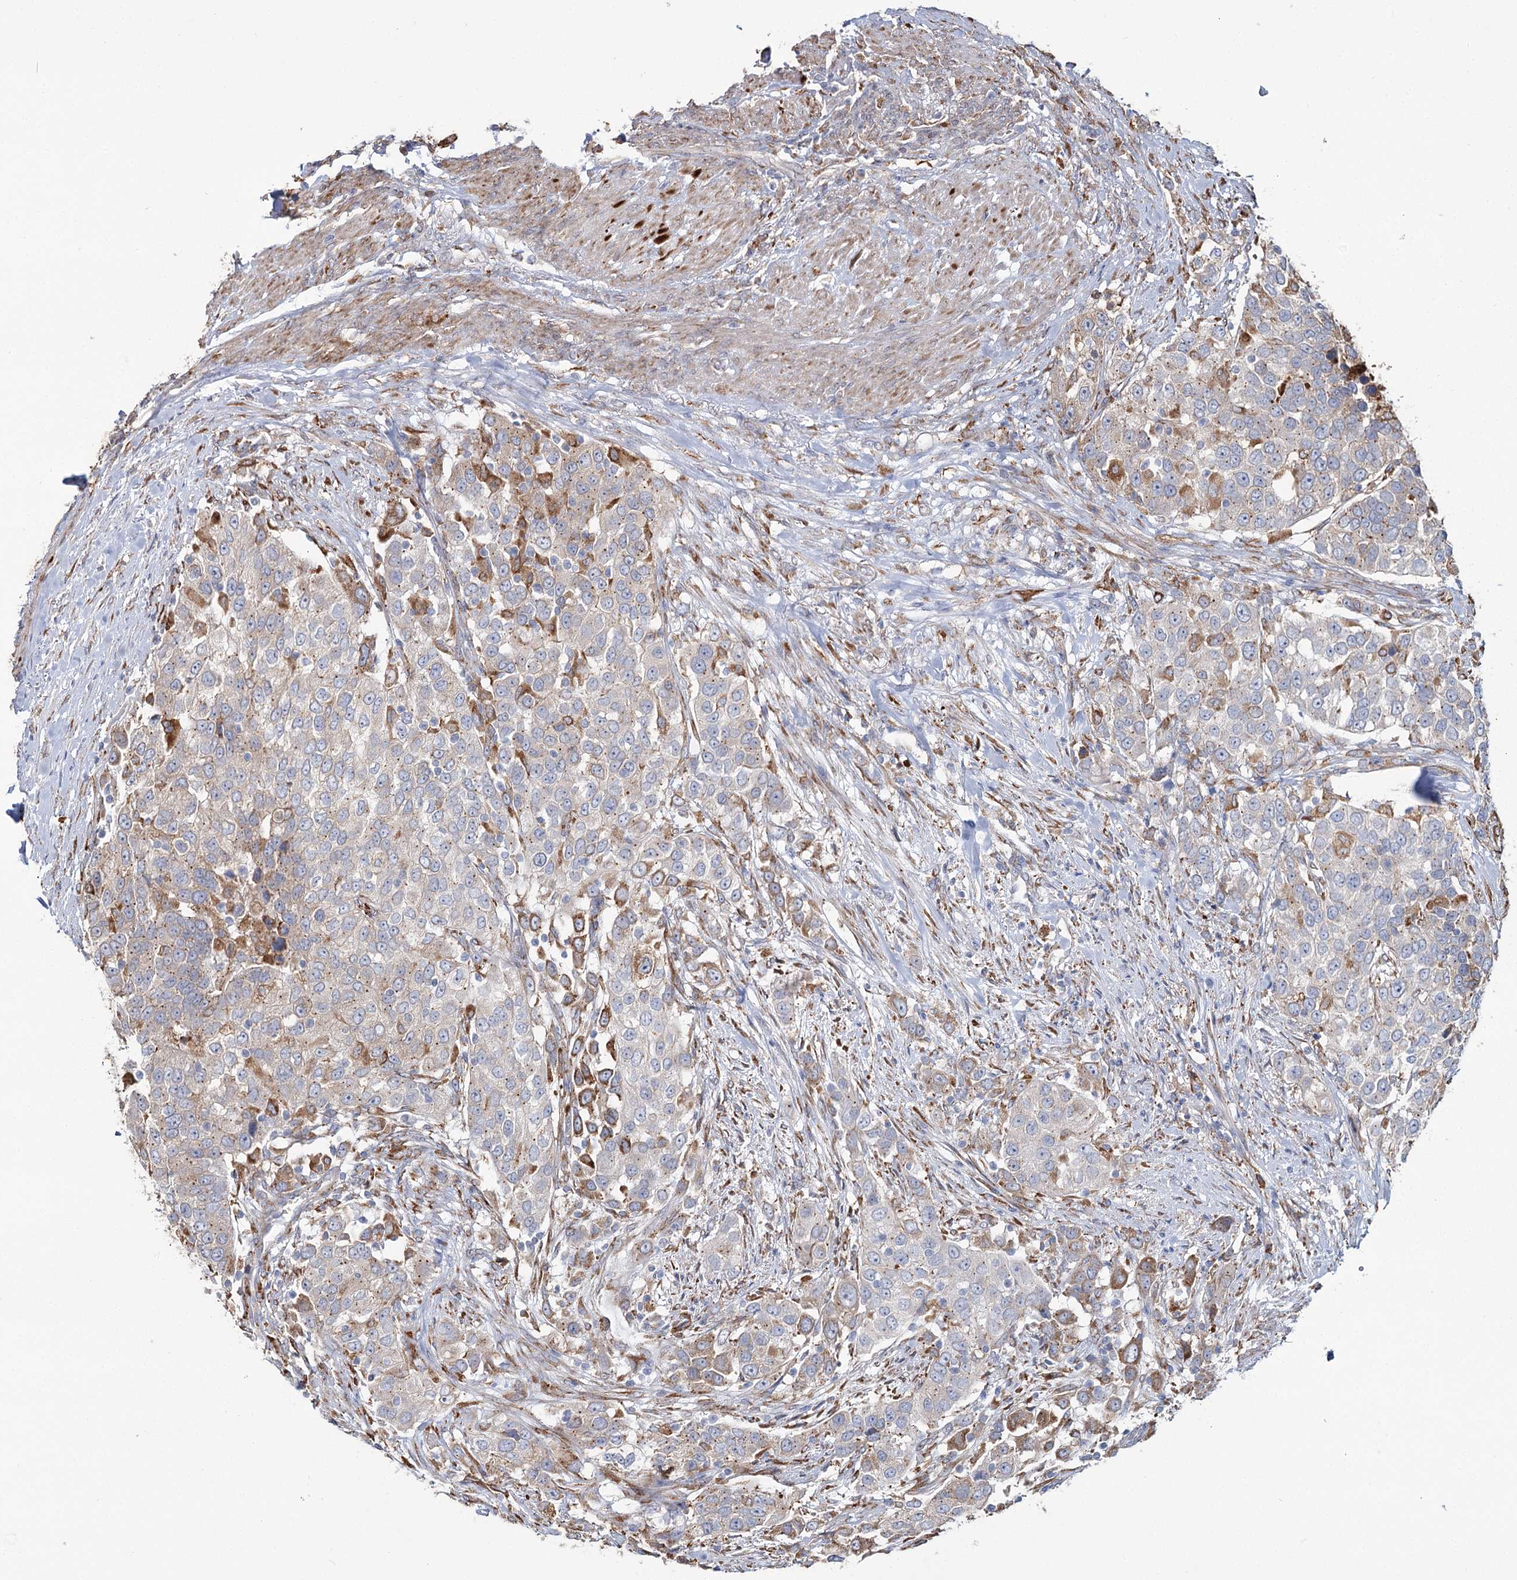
{"staining": {"intensity": "moderate", "quantity": "<25%", "location": "cytoplasmic/membranous"}, "tissue": "urothelial cancer", "cell_type": "Tumor cells", "image_type": "cancer", "snomed": [{"axis": "morphology", "description": "Urothelial carcinoma, High grade"}, {"axis": "topography", "description": "Urinary bladder"}], "caption": "This histopathology image reveals immunohistochemistry (IHC) staining of urothelial cancer, with low moderate cytoplasmic/membranous staining in about <25% of tumor cells.", "gene": "ZCCHC9", "patient": {"sex": "female", "age": 80}}